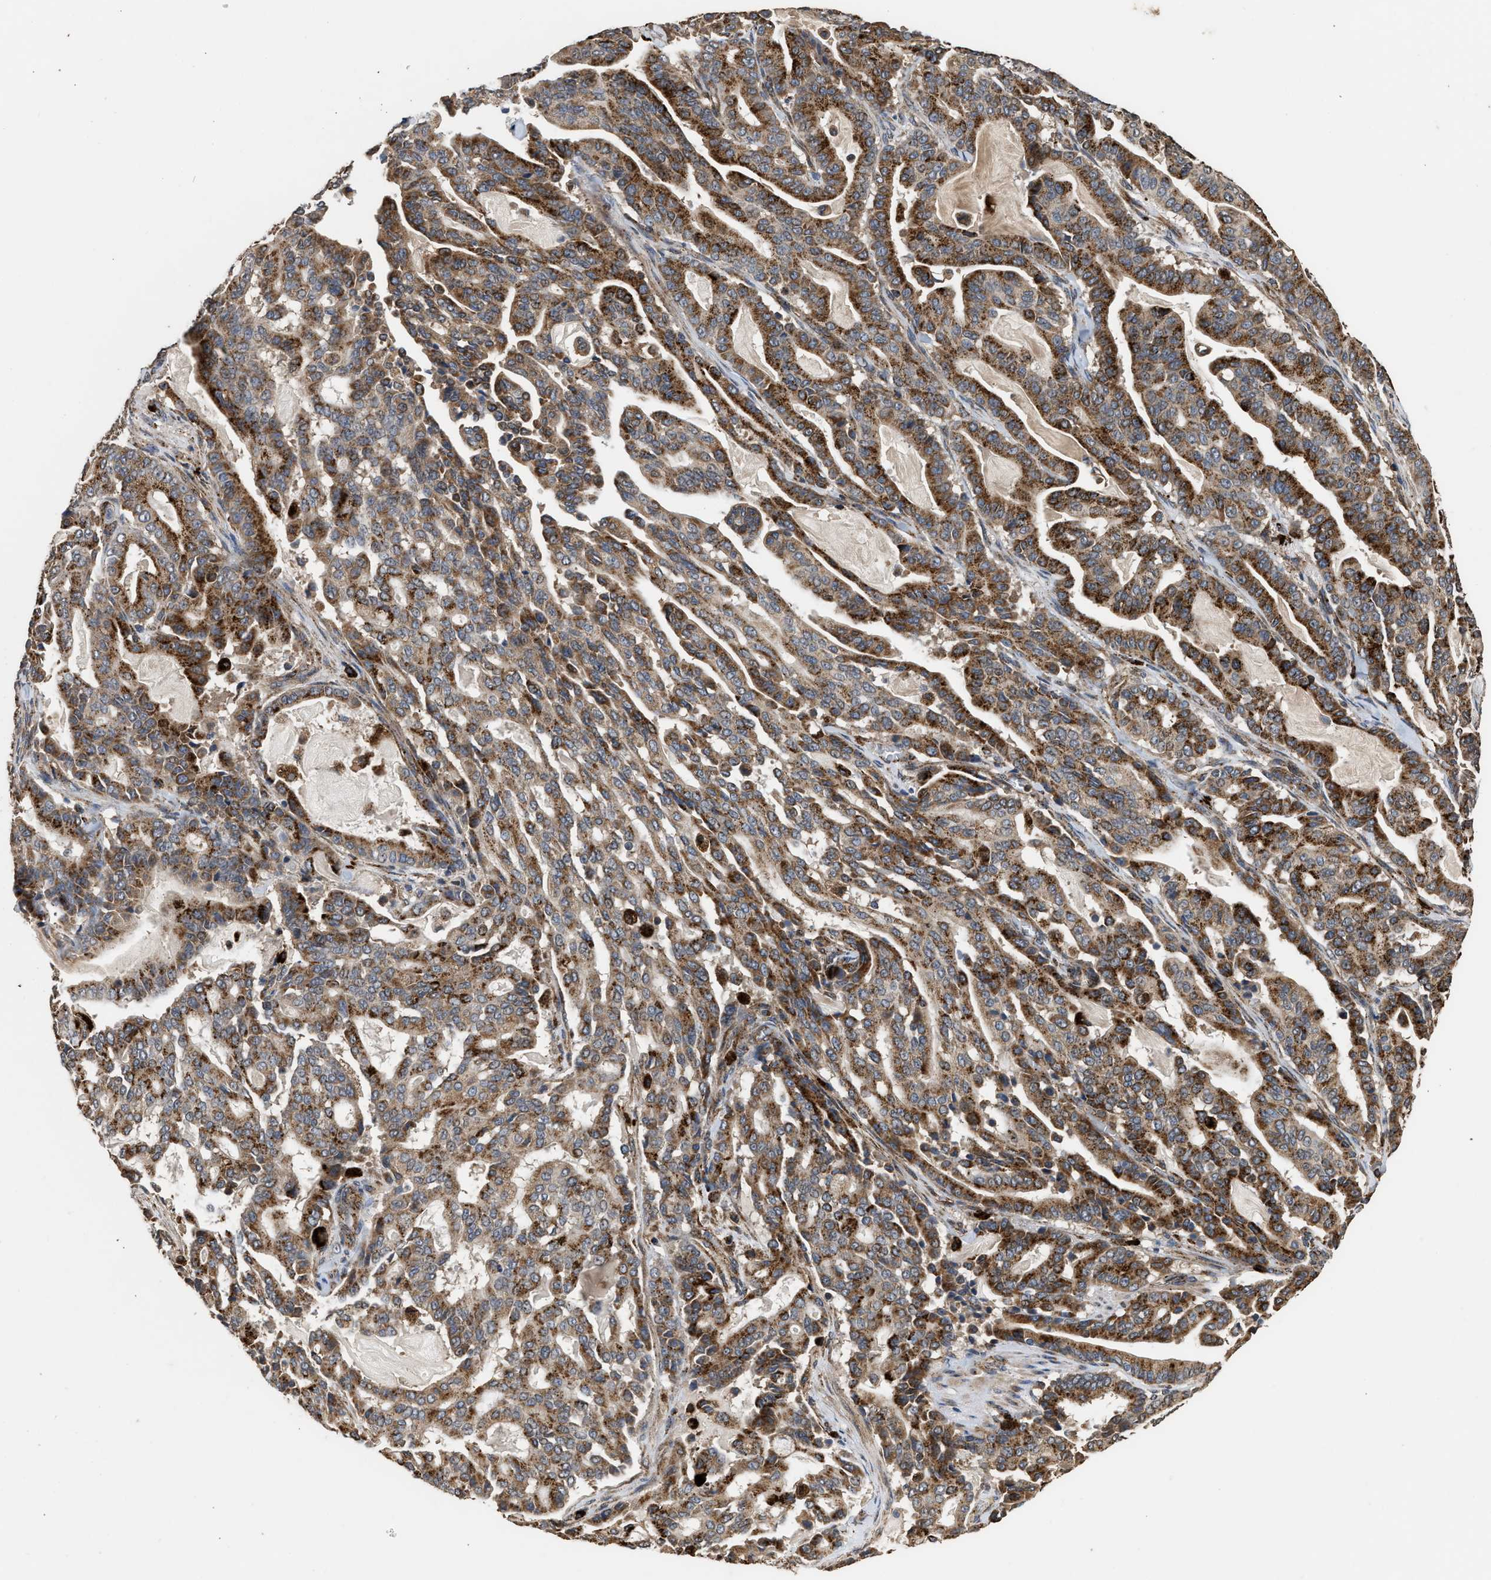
{"staining": {"intensity": "strong", "quantity": ">75%", "location": "cytoplasmic/membranous"}, "tissue": "pancreatic cancer", "cell_type": "Tumor cells", "image_type": "cancer", "snomed": [{"axis": "morphology", "description": "Adenocarcinoma, NOS"}, {"axis": "topography", "description": "Pancreas"}], "caption": "Brown immunohistochemical staining in human pancreatic adenocarcinoma shows strong cytoplasmic/membranous expression in about >75% of tumor cells. (brown staining indicates protein expression, while blue staining denotes nuclei).", "gene": "CTSV", "patient": {"sex": "male", "age": 63}}